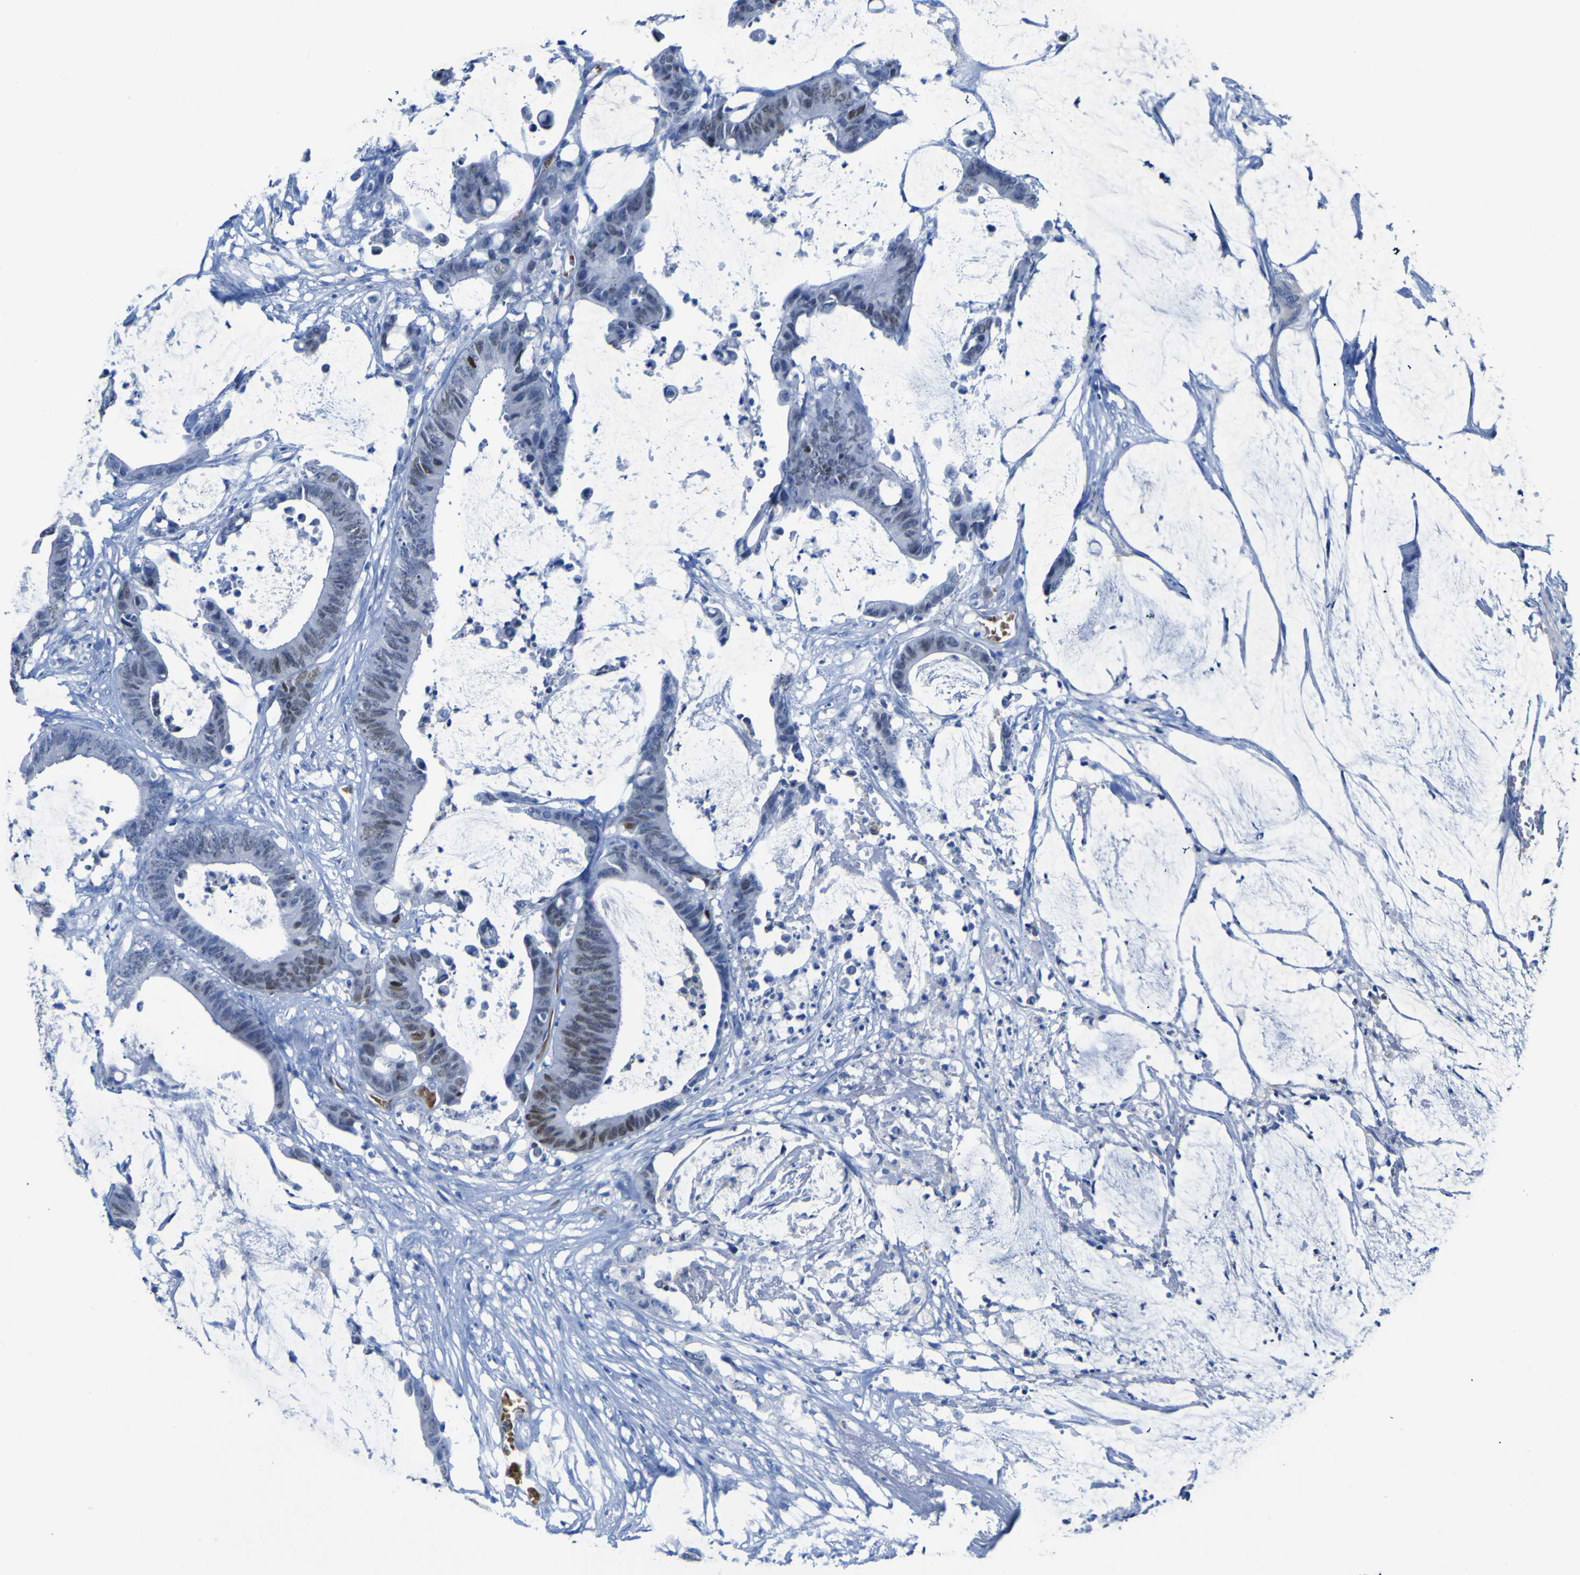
{"staining": {"intensity": "weak", "quantity": "<25%", "location": "nuclear"}, "tissue": "colorectal cancer", "cell_type": "Tumor cells", "image_type": "cancer", "snomed": [{"axis": "morphology", "description": "Adenocarcinoma, NOS"}, {"axis": "topography", "description": "Rectum"}], "caption": "A high-resolution micrograph shows IHC staining of adenocarcinoma (colorectal), which shows no significant expression in tumor cells.", "gene": "DACH1", "patient": {"sex": "female", "age": 66}}